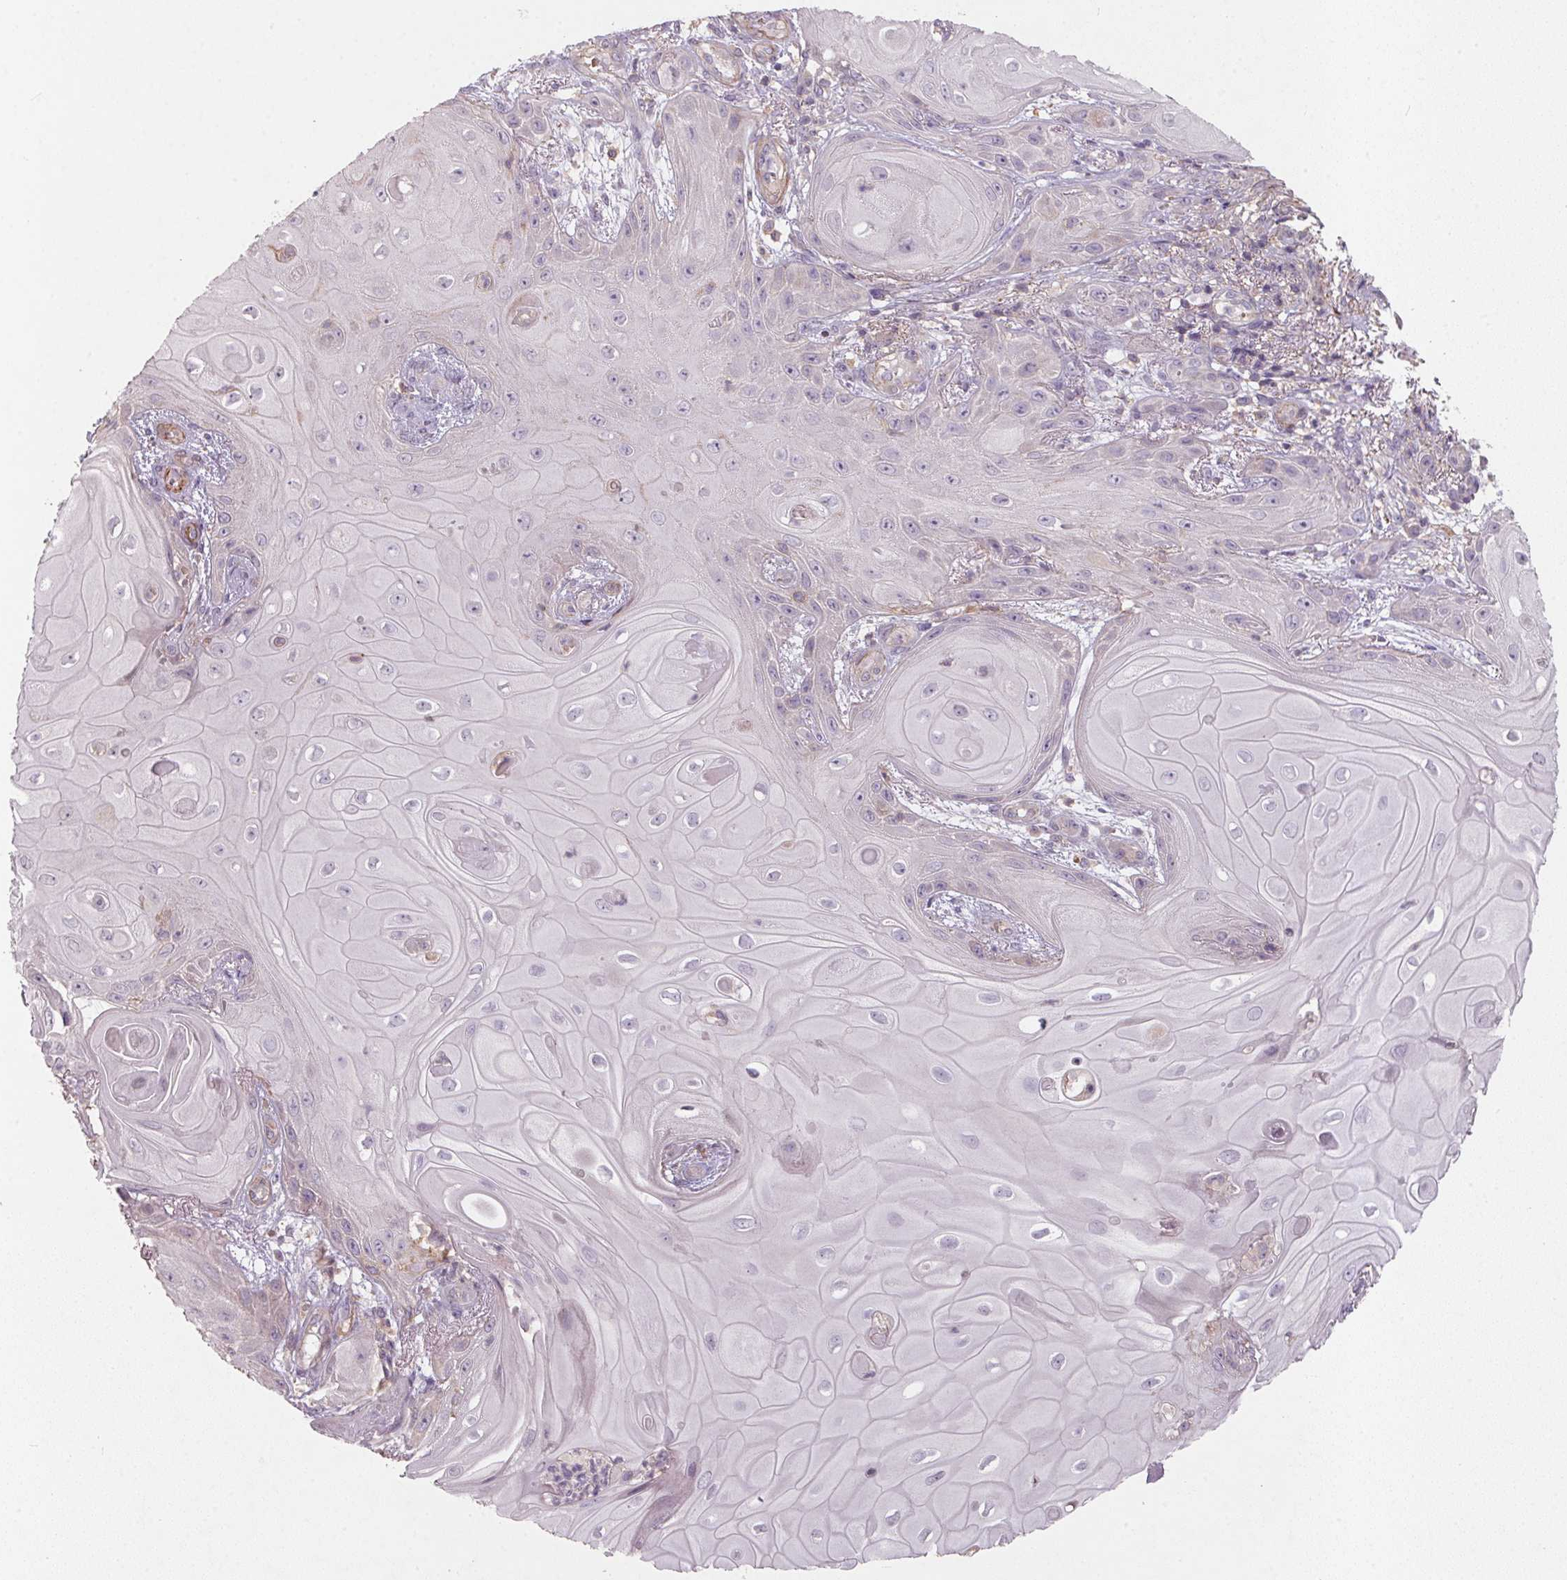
{"staining": {"intensity": "negative", "quantity": "none", "location": "none"}, "tissue": "skin cancer", "cell_type": "Tumor cells", "image_type": "cancer", "snomed": [{"axis": "morphology", "description": "Squamous cell carcinoma, NOS"}, {"axis": "topography", "description": "Skin"}], "caption": "Immunohistochemistry of squamous cell carcinoma (skin) demonstrates no positivity in tumor cells. (DAB (3,3'-diaminobenzidine) IHC visualized using brightfield microscopy, high magnification).", "gene": "KCNK15", "patient": {"sex": "male", "age": 62}}